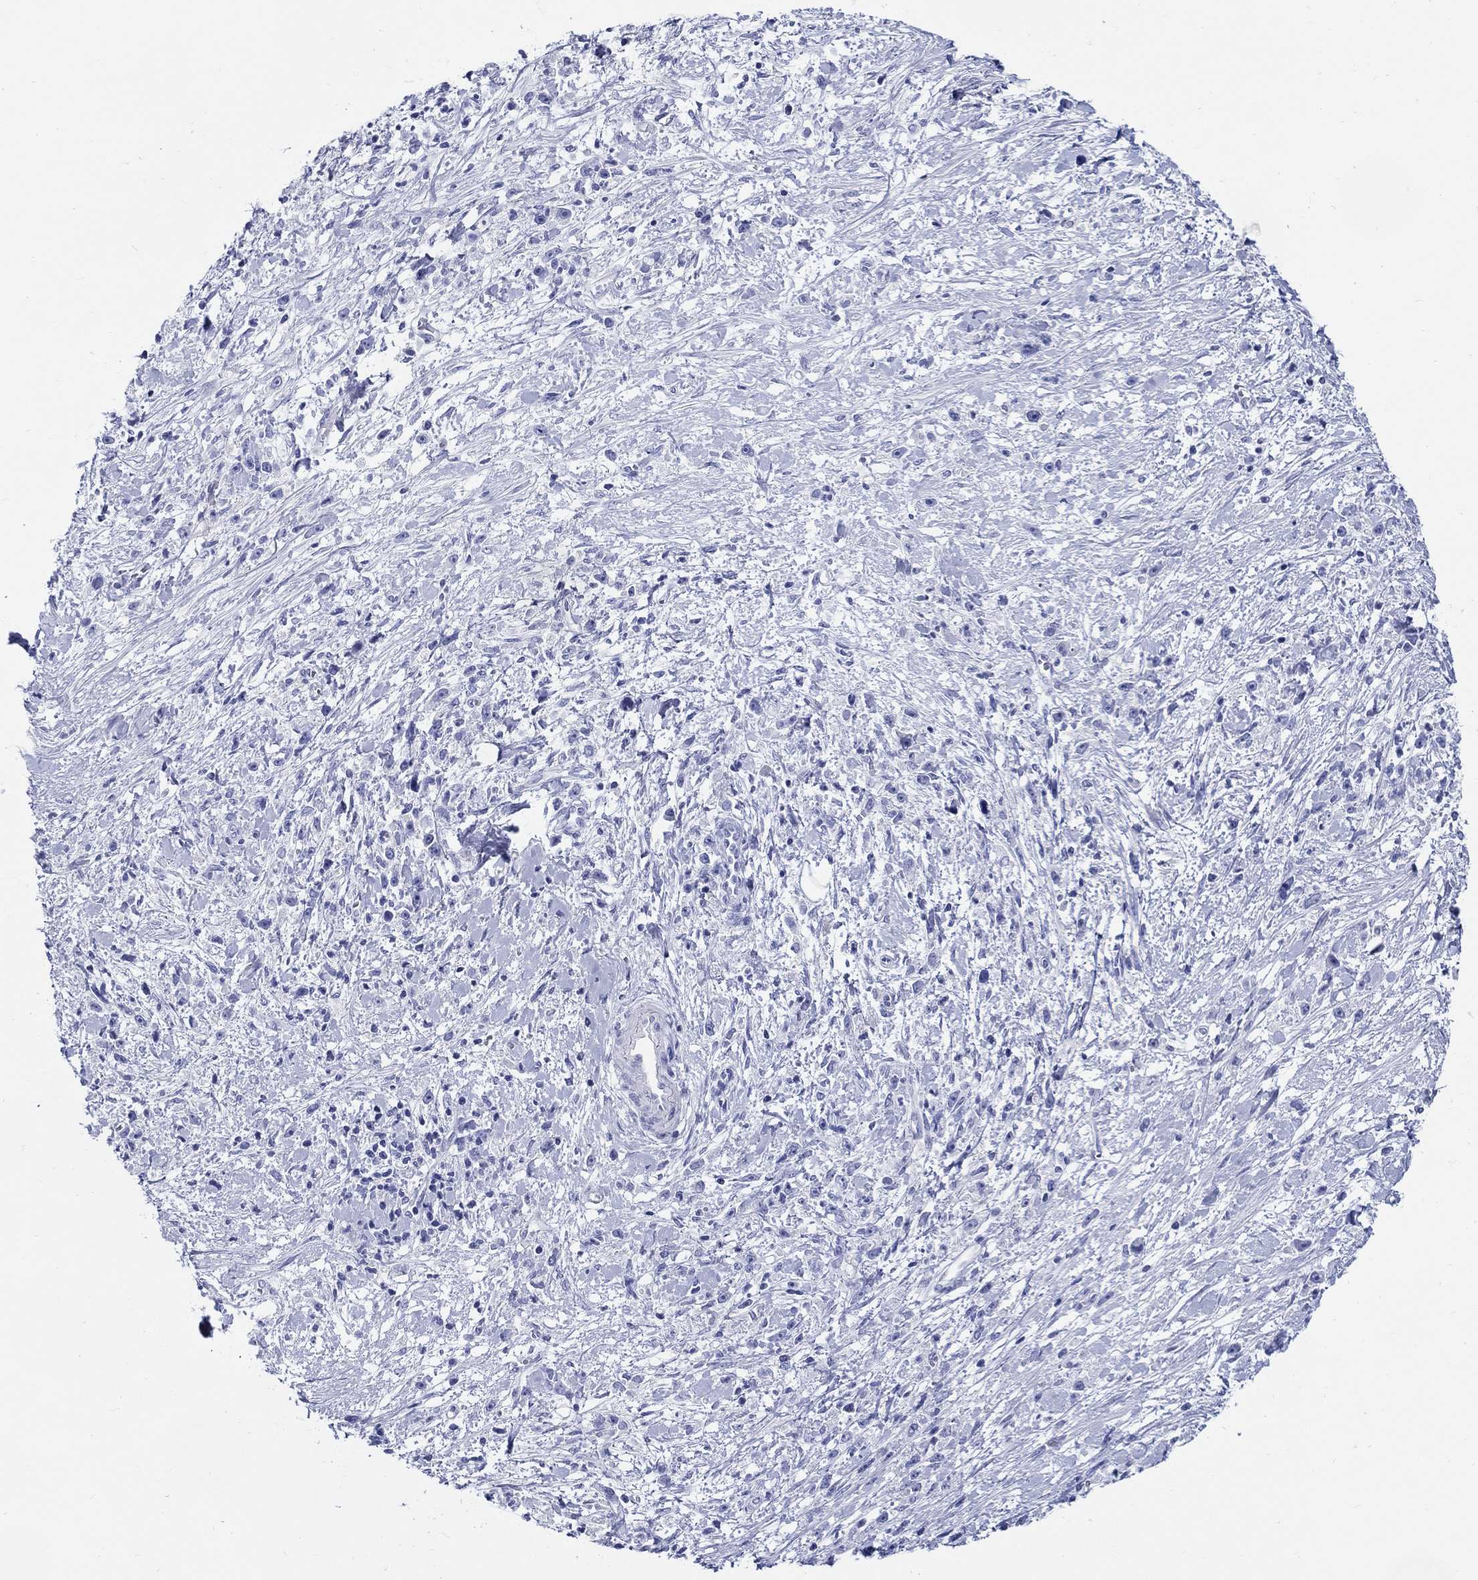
{"staining": {"intensity": "negative", "quantity": "none", "location": "none"}, "tissue": "stomach cancer", "cell_type": "Tumor cells", "image_type": "cancer", "snomed": [{"axis": "morphology", "description": "Adenocarcinoma, NOS"}, {"axis": "topography", "description": "Stomach"}], "caption": "The image reveals no significant staining in tumor cells of adenocarcinoma (stomach).", "gene": "CRYGS", "patient": {"sex": "female", "age": 59}}